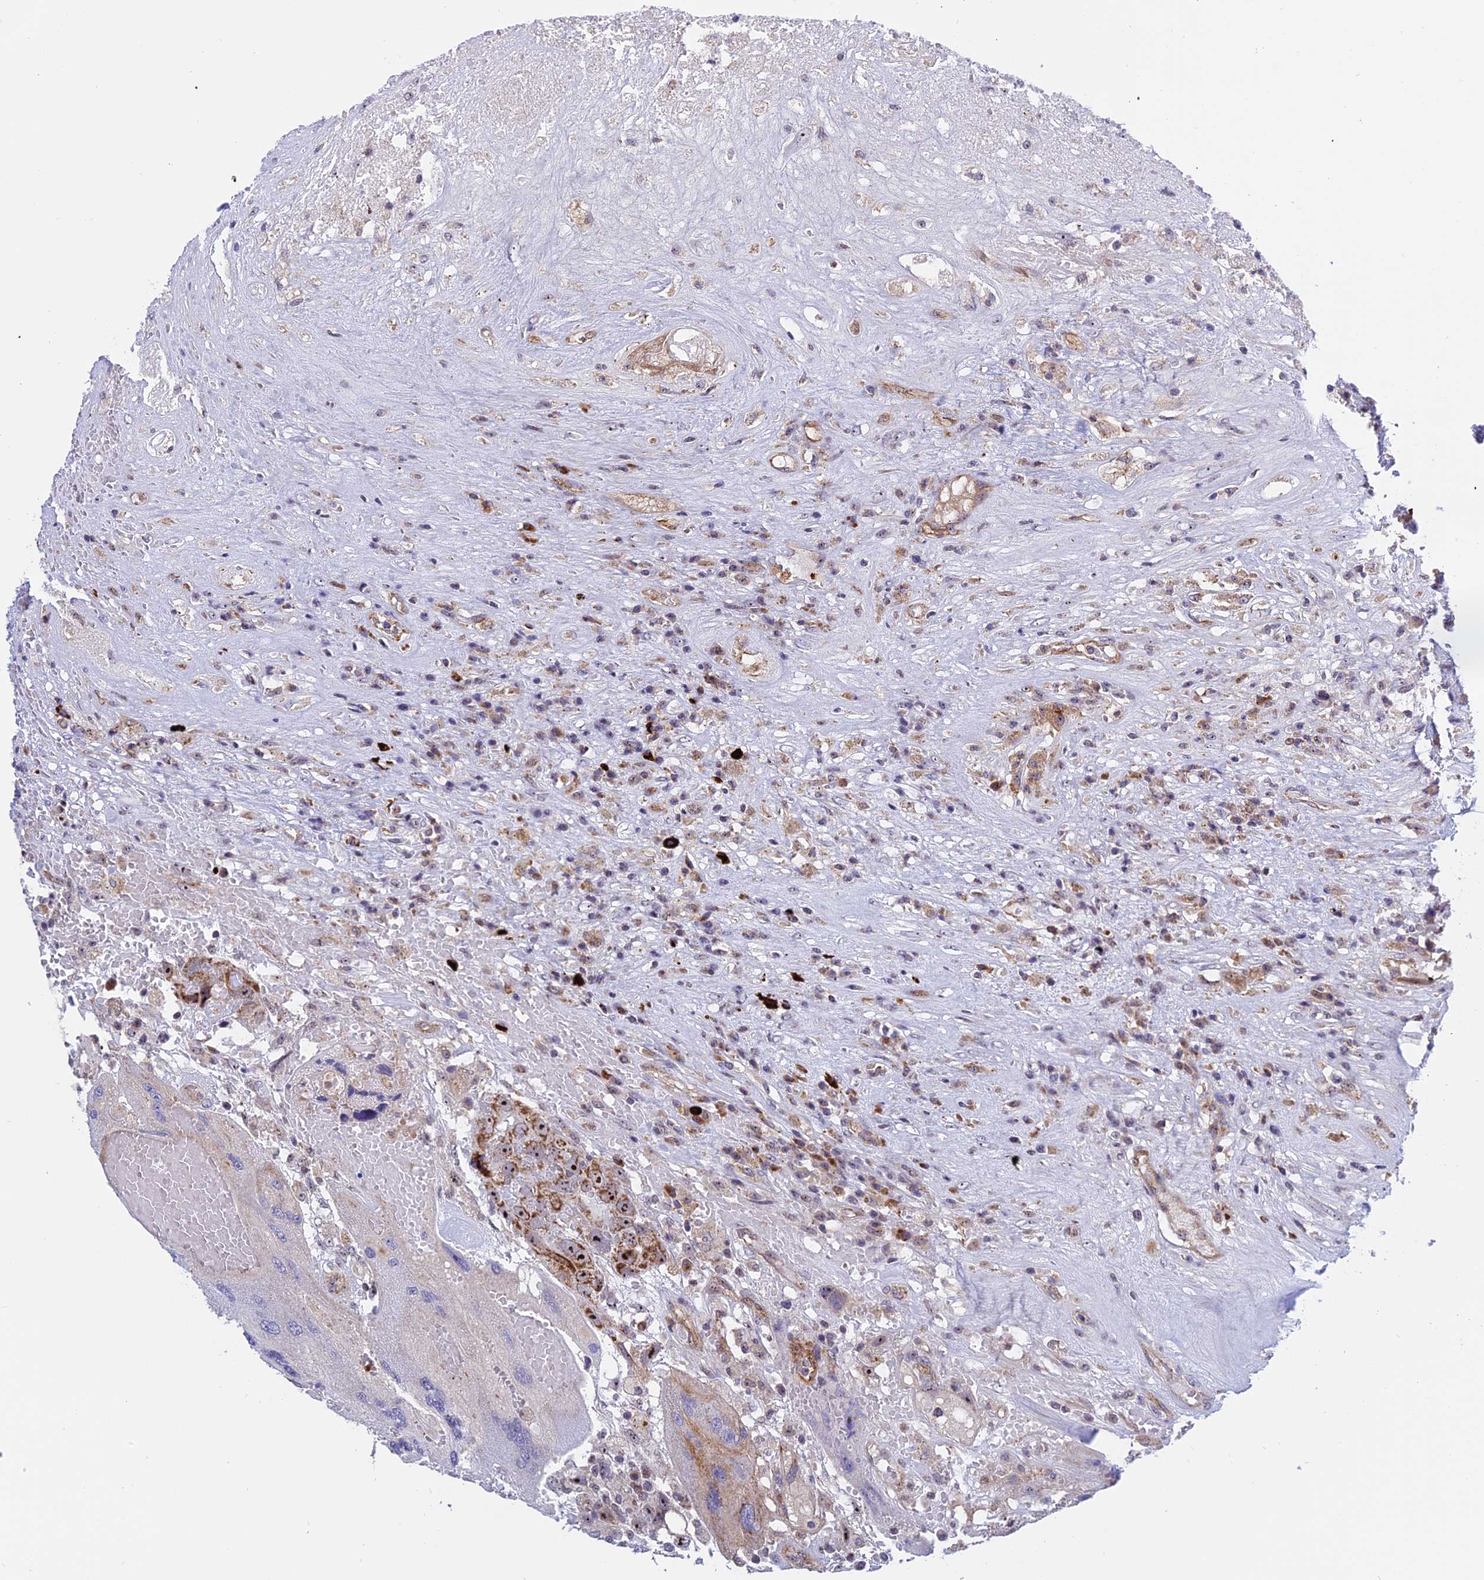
{"staining": {"intensity": "moderate", "quantity": ">75%", "location": "cytoplasmic/membranous,nuclear"}, "tissue": "testis cancer", "cell_type": "Tumor cells", "image_type": "cancer", "snomed": [{"axis": "morphology", "description": "Carcinoma, Embryonal, NOS"}, {"axis": "topography", "description": "Testis"}], "caption": "Immunohistochemistry of human testis embryonal carcinoma reveals medium levels of moderate cytoplasmic/membranous and nuclear positivity in approximately >75% of tumor cells.", "gene": "MPND", "patient": {"sex": "male", "age": 26}}